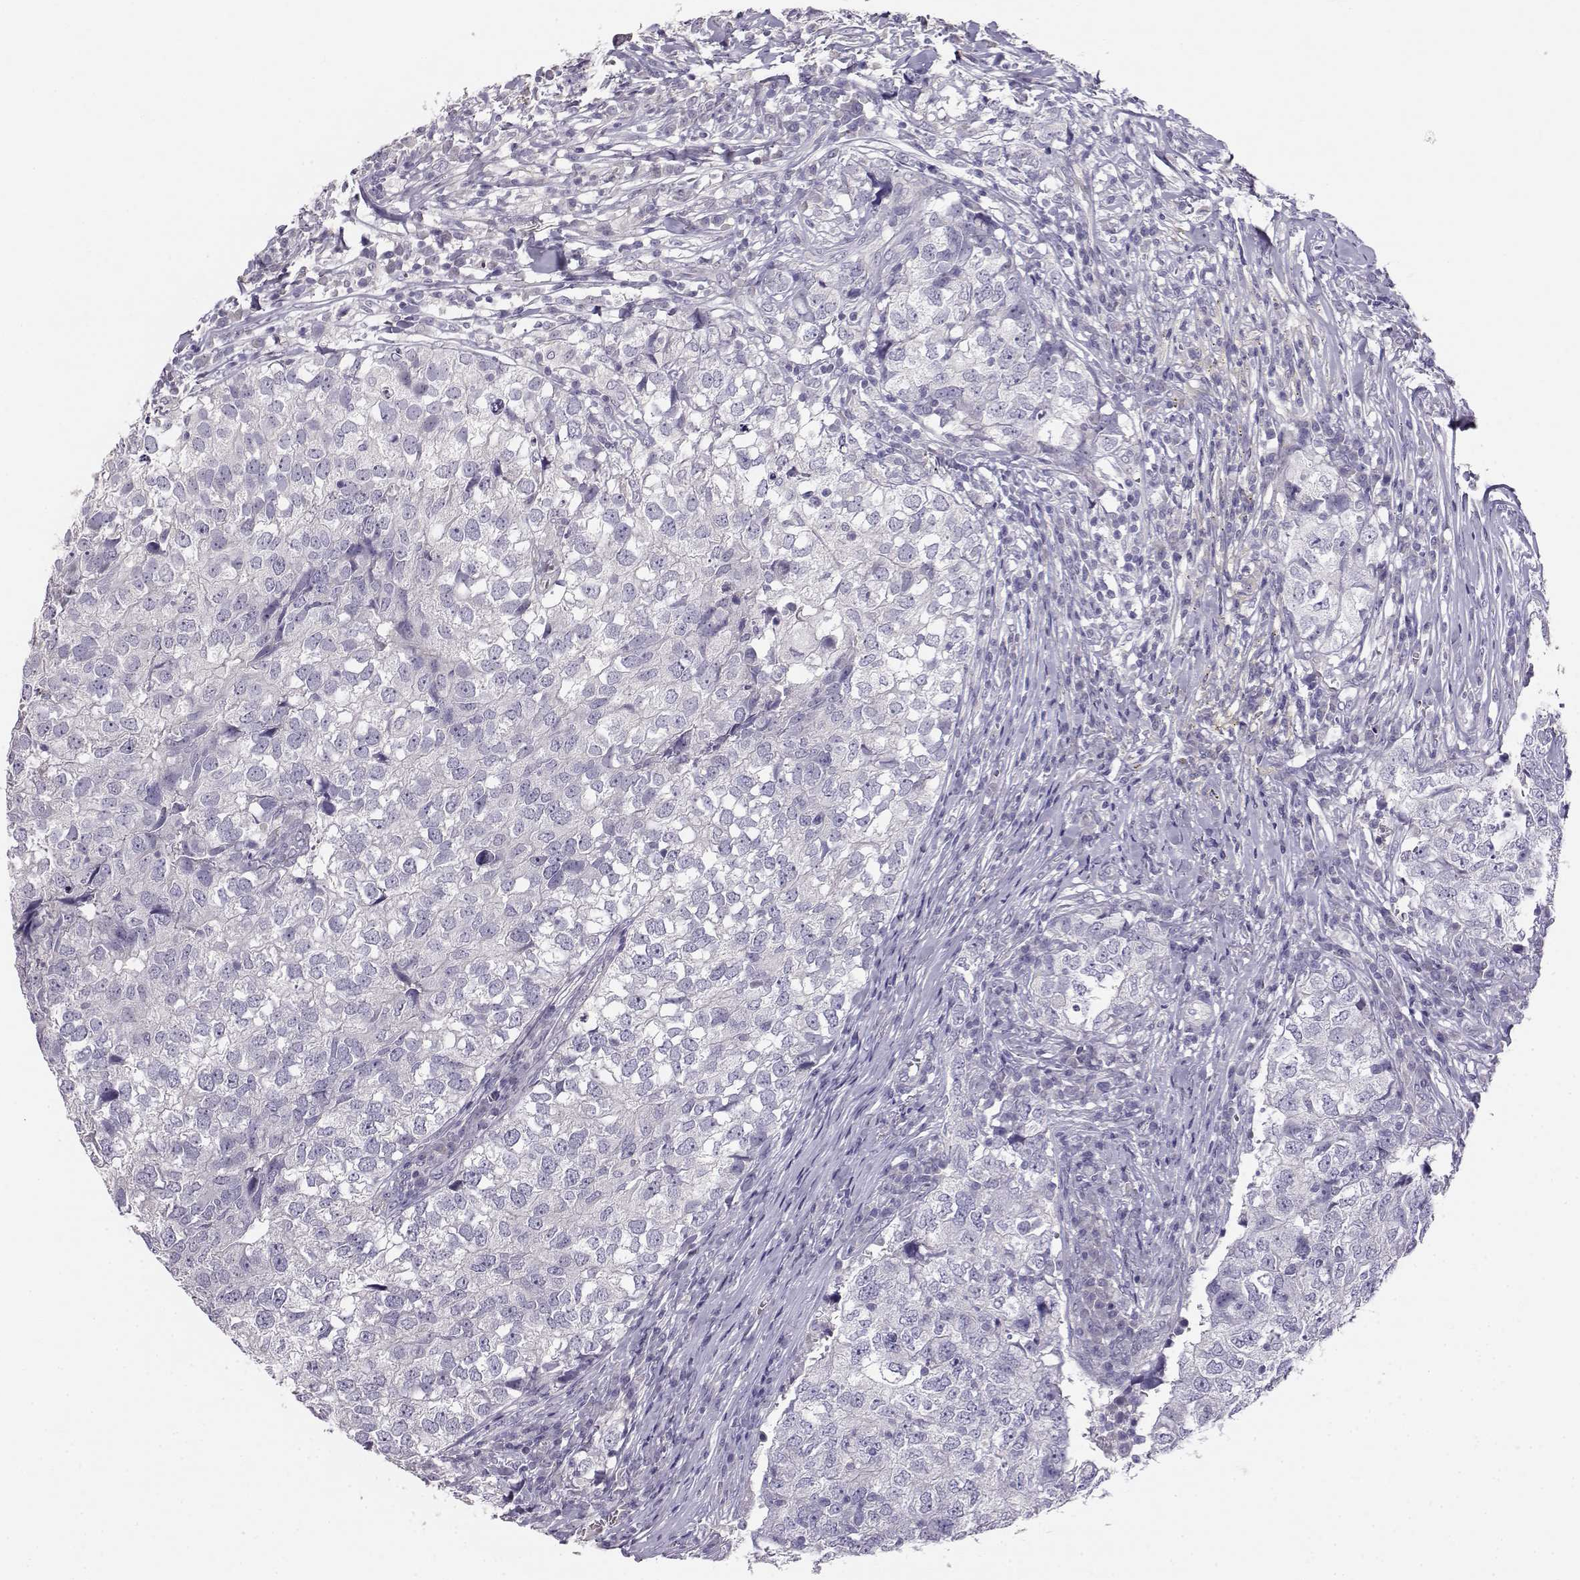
{"staining": {"intensity": "negative", "quantity": "none", "location": "none"}, "tissue": "breast cancer", "cell_type": "Tumor cells", "image_type": "cancer", "snomed": [{"axis": "morphology", "description": "Duct carcinoma"}, {"axis": "topography", "description": "Breast"}], "caption": "Micrograph shows no significant protein expression in tumor cells of intraductal carcinoma (breast).", "gene": "ENDOU", "patient": {"sex": "female", "age": 30}}